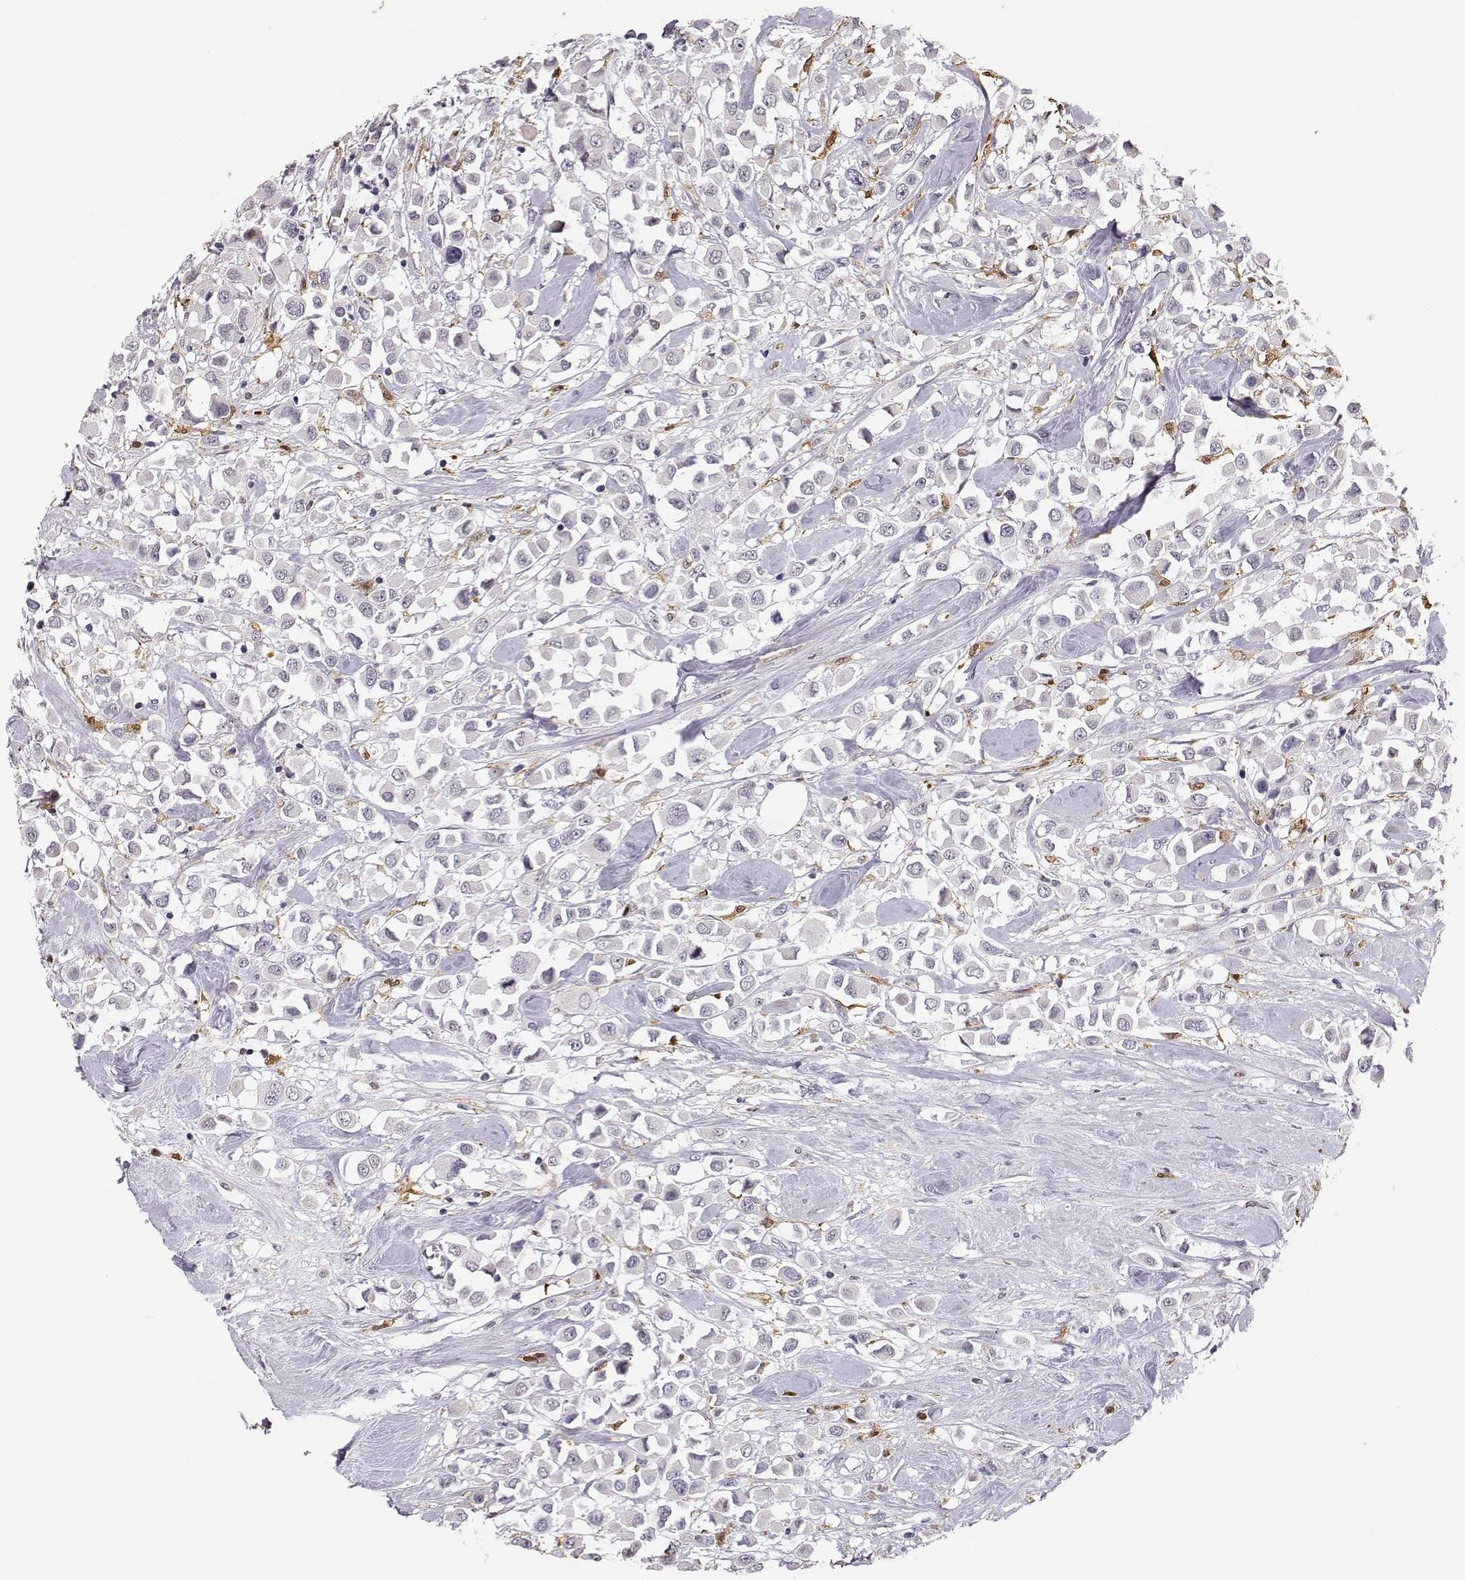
{"staining": {"intensity": "negative", "quantity": "none", "location": "none"}, "tissue": "breast cancer", "cell_type": "Tumor cells", "image_type": "cancer", "snomed": [{"axis": "morphology", "description": "Duct carcinoma"}, {"axis": "topography", "description": "Breast"}], "caption": "This is an IHC histopathology image of human breast cancer (infiltrating ductal carcinoma). There is no expression in tumor cells.", "gene": "HTR7", "patient": {"sex": "female", "age": 61}}